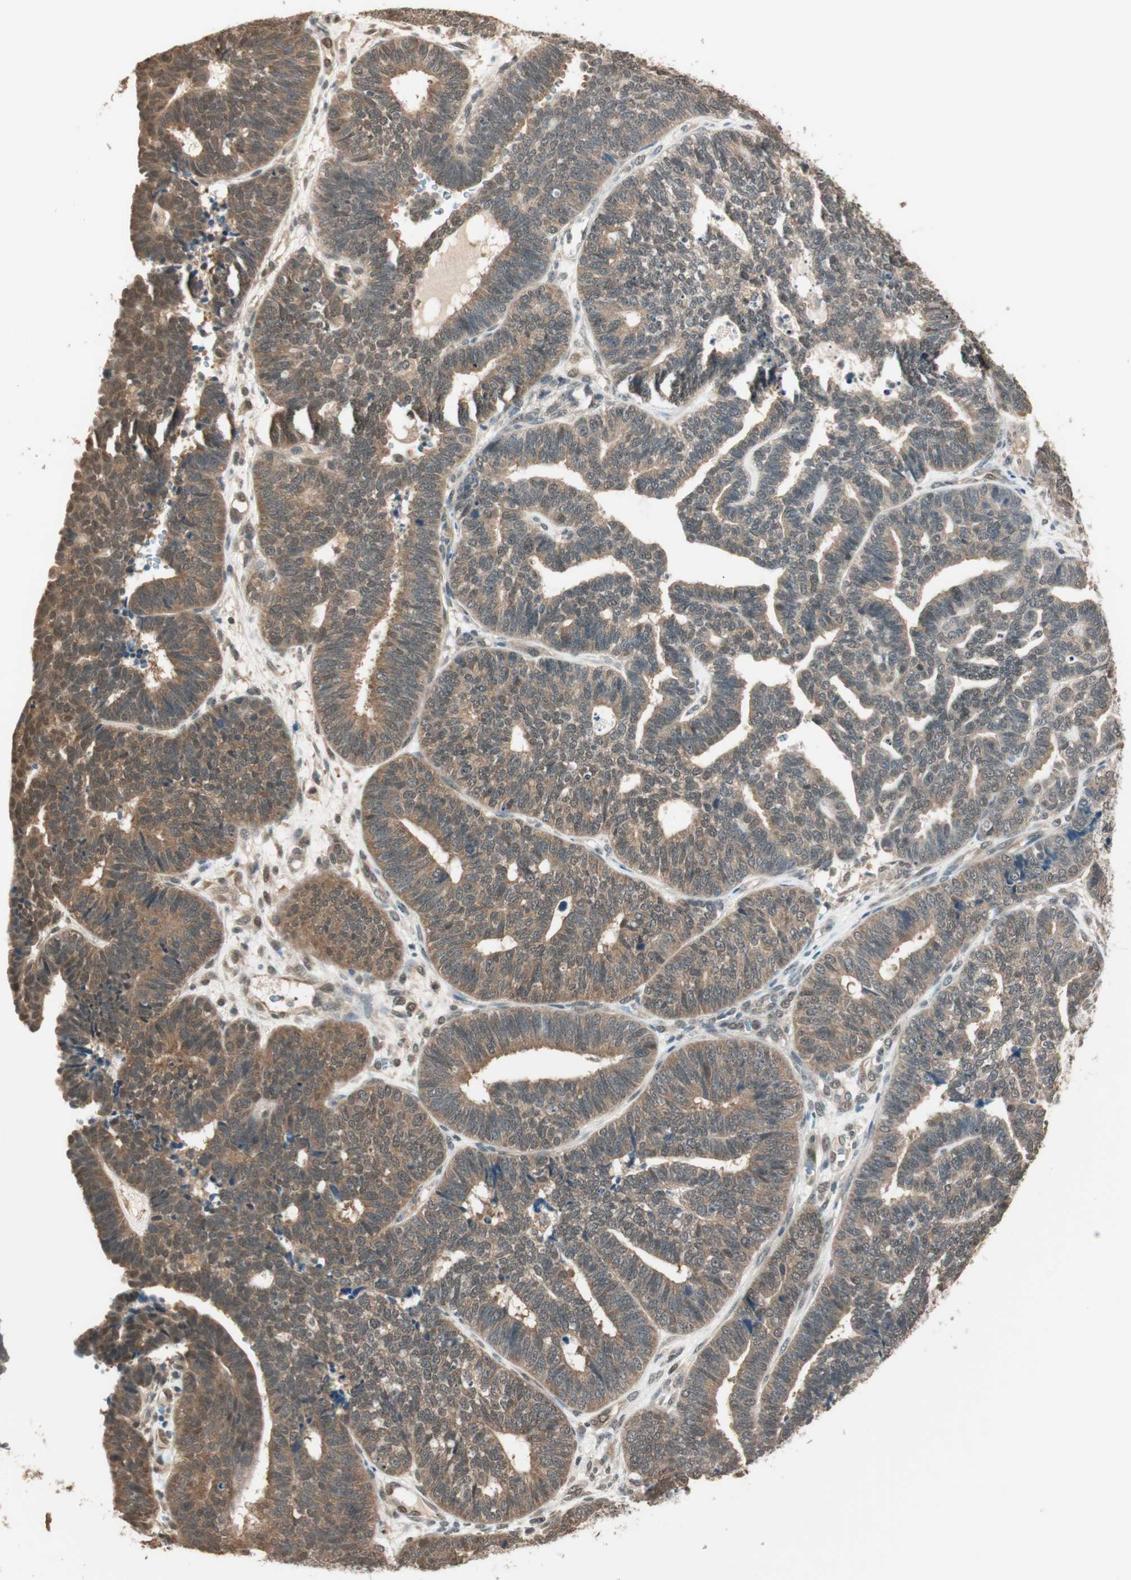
{"staining": {"intensity": "weak", "quantity": "25%-75%", "location": "cytoplasmic/membranous"}, "tissue": "endometrial cancer", "cell_type": "Tumor cells", "image_type": "cancer", "snomed": [{"axis": "morphology", "description": "Adenocarcinoma, NOS"}, {"axis": "topography", "description": "Endometrium"}], "caption": "Human endometrial cancer stained with a brown dye demonstrates weak cytoplasmic/membranous positive expression in about 25%-75% of tumor cells.", "gene": "USP5", "patient": {"sex": "female", "age": 70}}